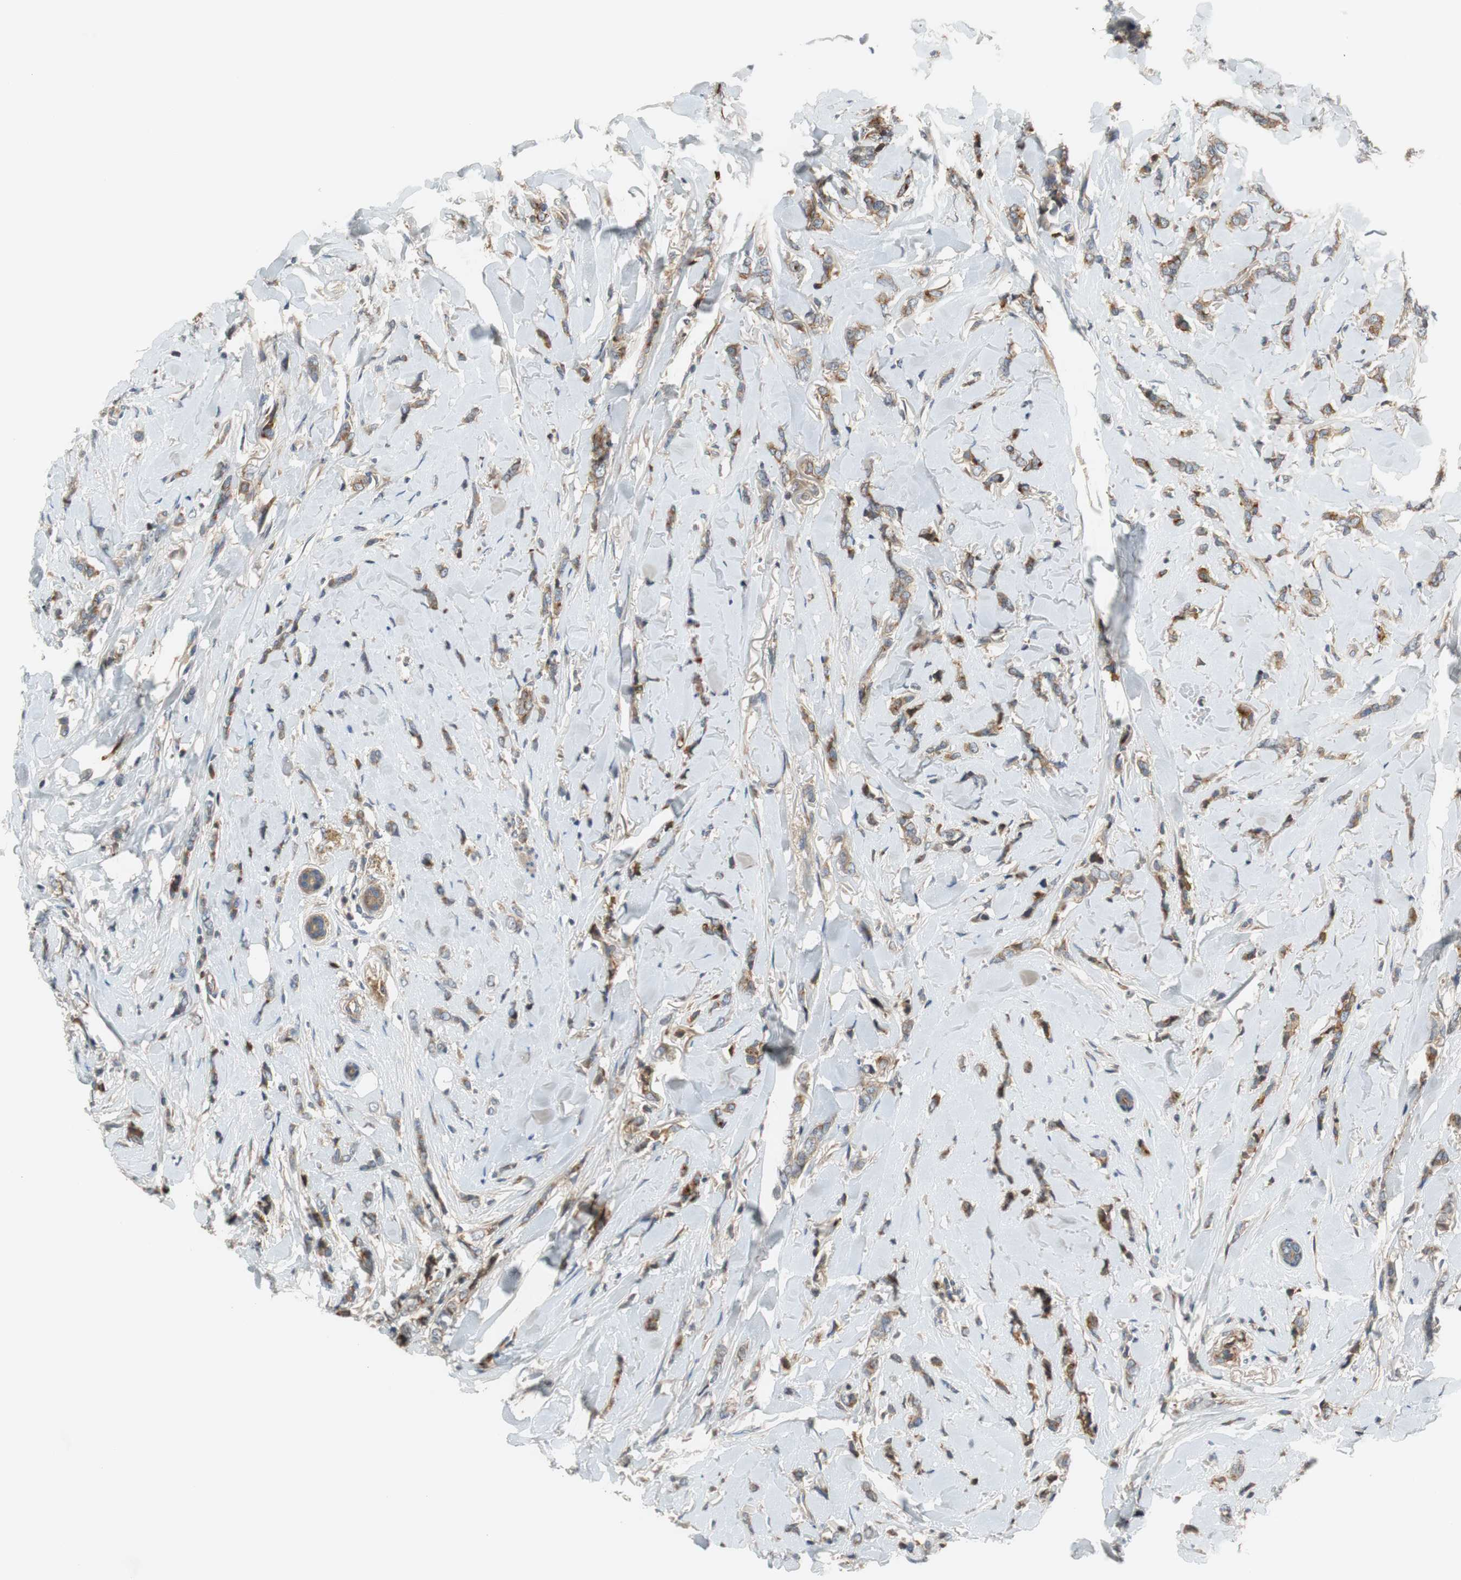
{"staining": {"intensity": "weak", "quantity": ">75%", "location": "cytoplasmic/membranous"}, "tissue": "breast cancer", "cell_type": "Tumor cells", "image_type": "cancer", "snomed": [{"axis": "morphology", "description": "Lobular carcinoma"}, {"axis": "topography", "description": "Skin"}, {"axis": "topography", "description": "Breast"}], "caption": "DAB immunohistochemical staining of human breast lobular carcinoma shows weak cytoplasmic/membranous protein positivity in about >75% of tumor cells.", "gene": "C4A", "patient": {"sex": "female", "age": 46}}